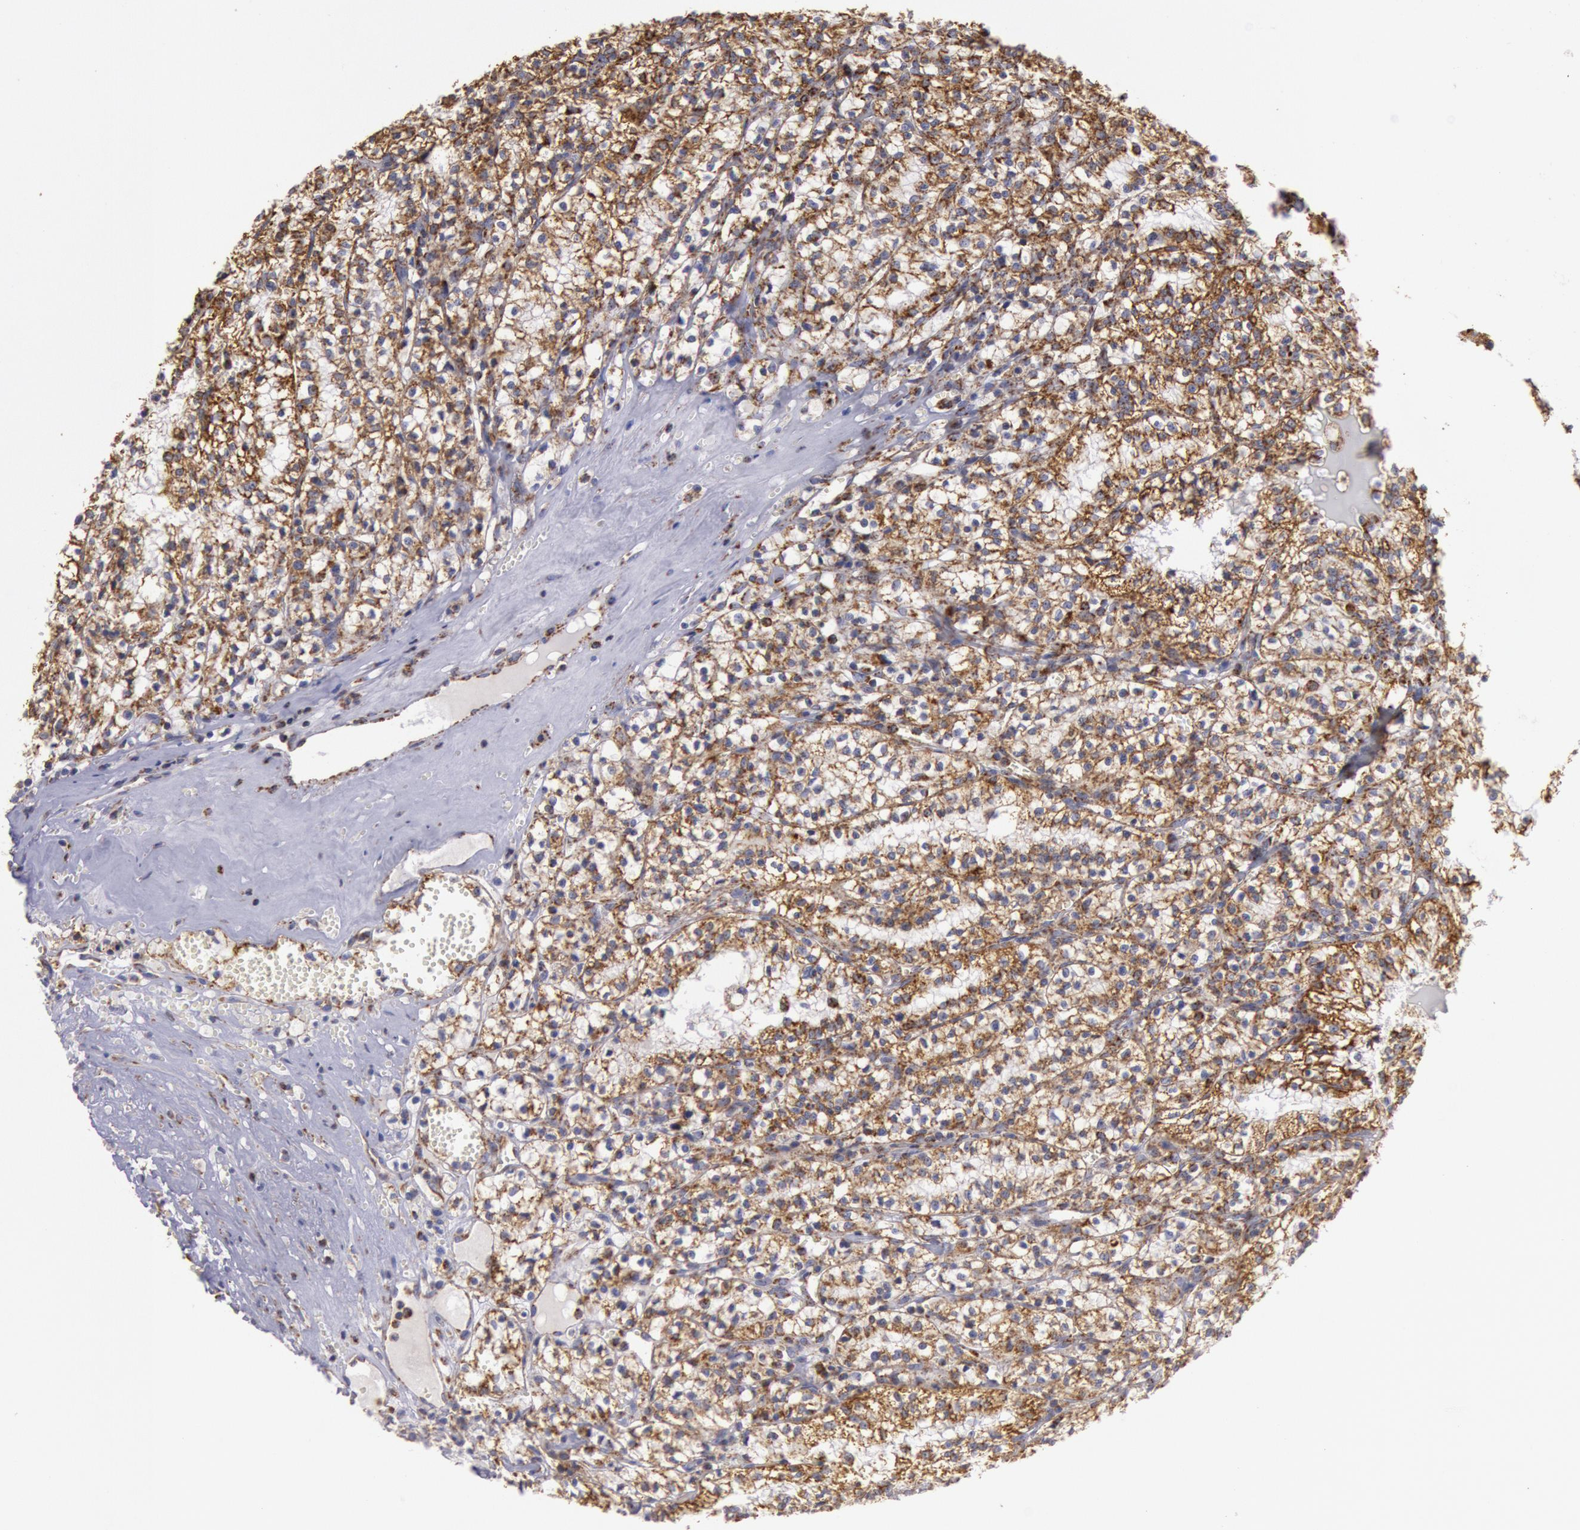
{"staining": {"intensity": "moderate", "quantity": ">75%", "location": "cytoplasmic/membranous"}, "tissue": "renal cancer", "cell_type": "Tumor cells", "image_type": "cancer", "snomed": [{"axis": "morphology", "description": "Adenocarcinoma, NOS"}, {"axis": "topography", "description": "Kidney"}], "caption": "Moderate cytoplasmic/membranous staining for a protein is seen in approximately >75% of tumor cells of renal cancer using immunohistochemistry.", "gene": "CYC1", "patient": {"sex": "male", "age": 61}}